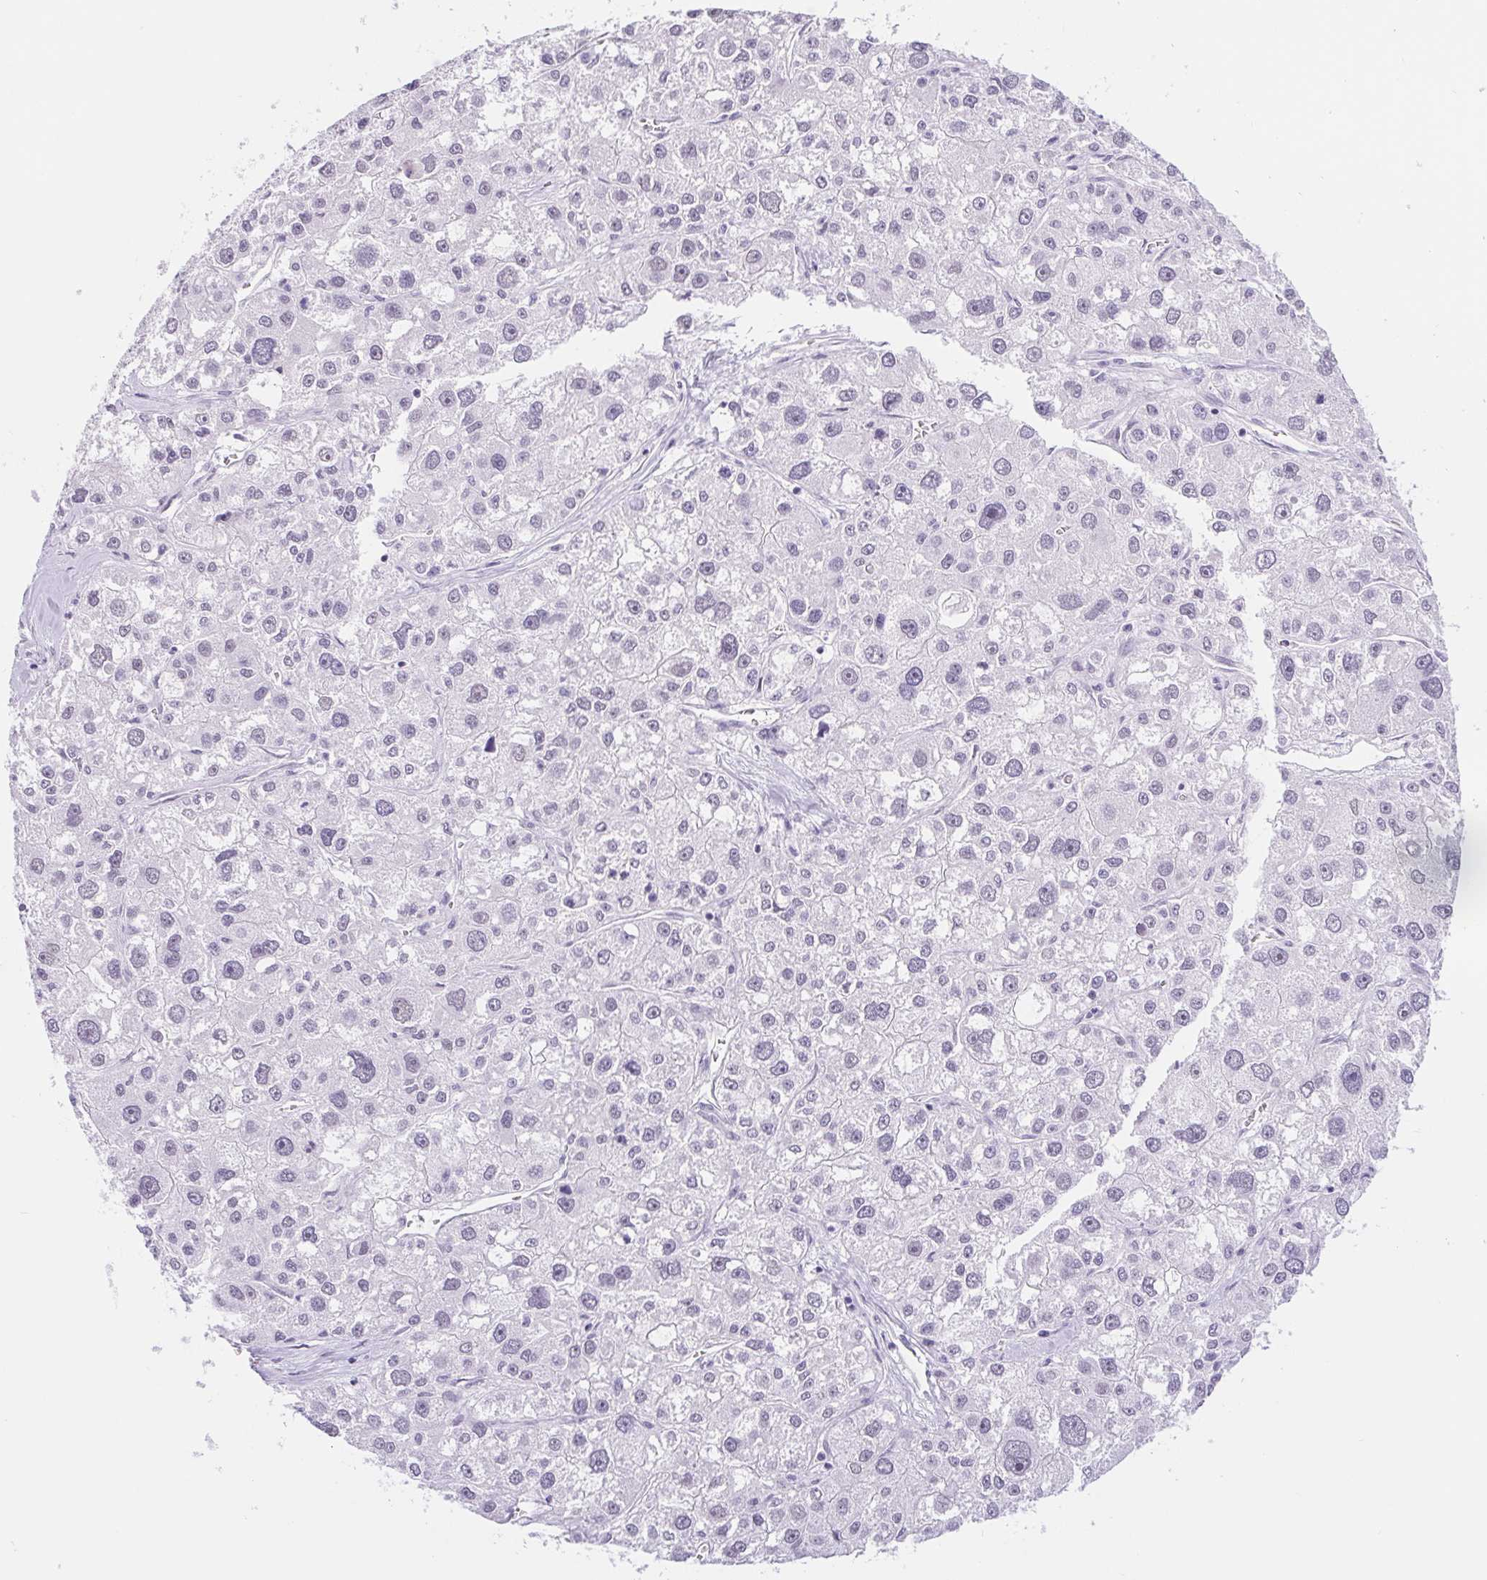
{"staining": {"intensity": "negative", "quantity": "none", "location": "none"}, "tissue": "liver cancer", "cell_type": "Tumor cells", "image_type": "cancer", "snomed": [{"axis": "morphology", "description": "Carcinoma, Hepatocellular, NOS"}, {"axis": "topography", "description": "Liver"}], "caption": "Immunohistochemistry (IHC) micrograph of human liver cancer stained for a protein (brown), which reveals no positivity in tumor cells.", "gene": "CAND1", "patient": {"sex": "male", "age": 73}}